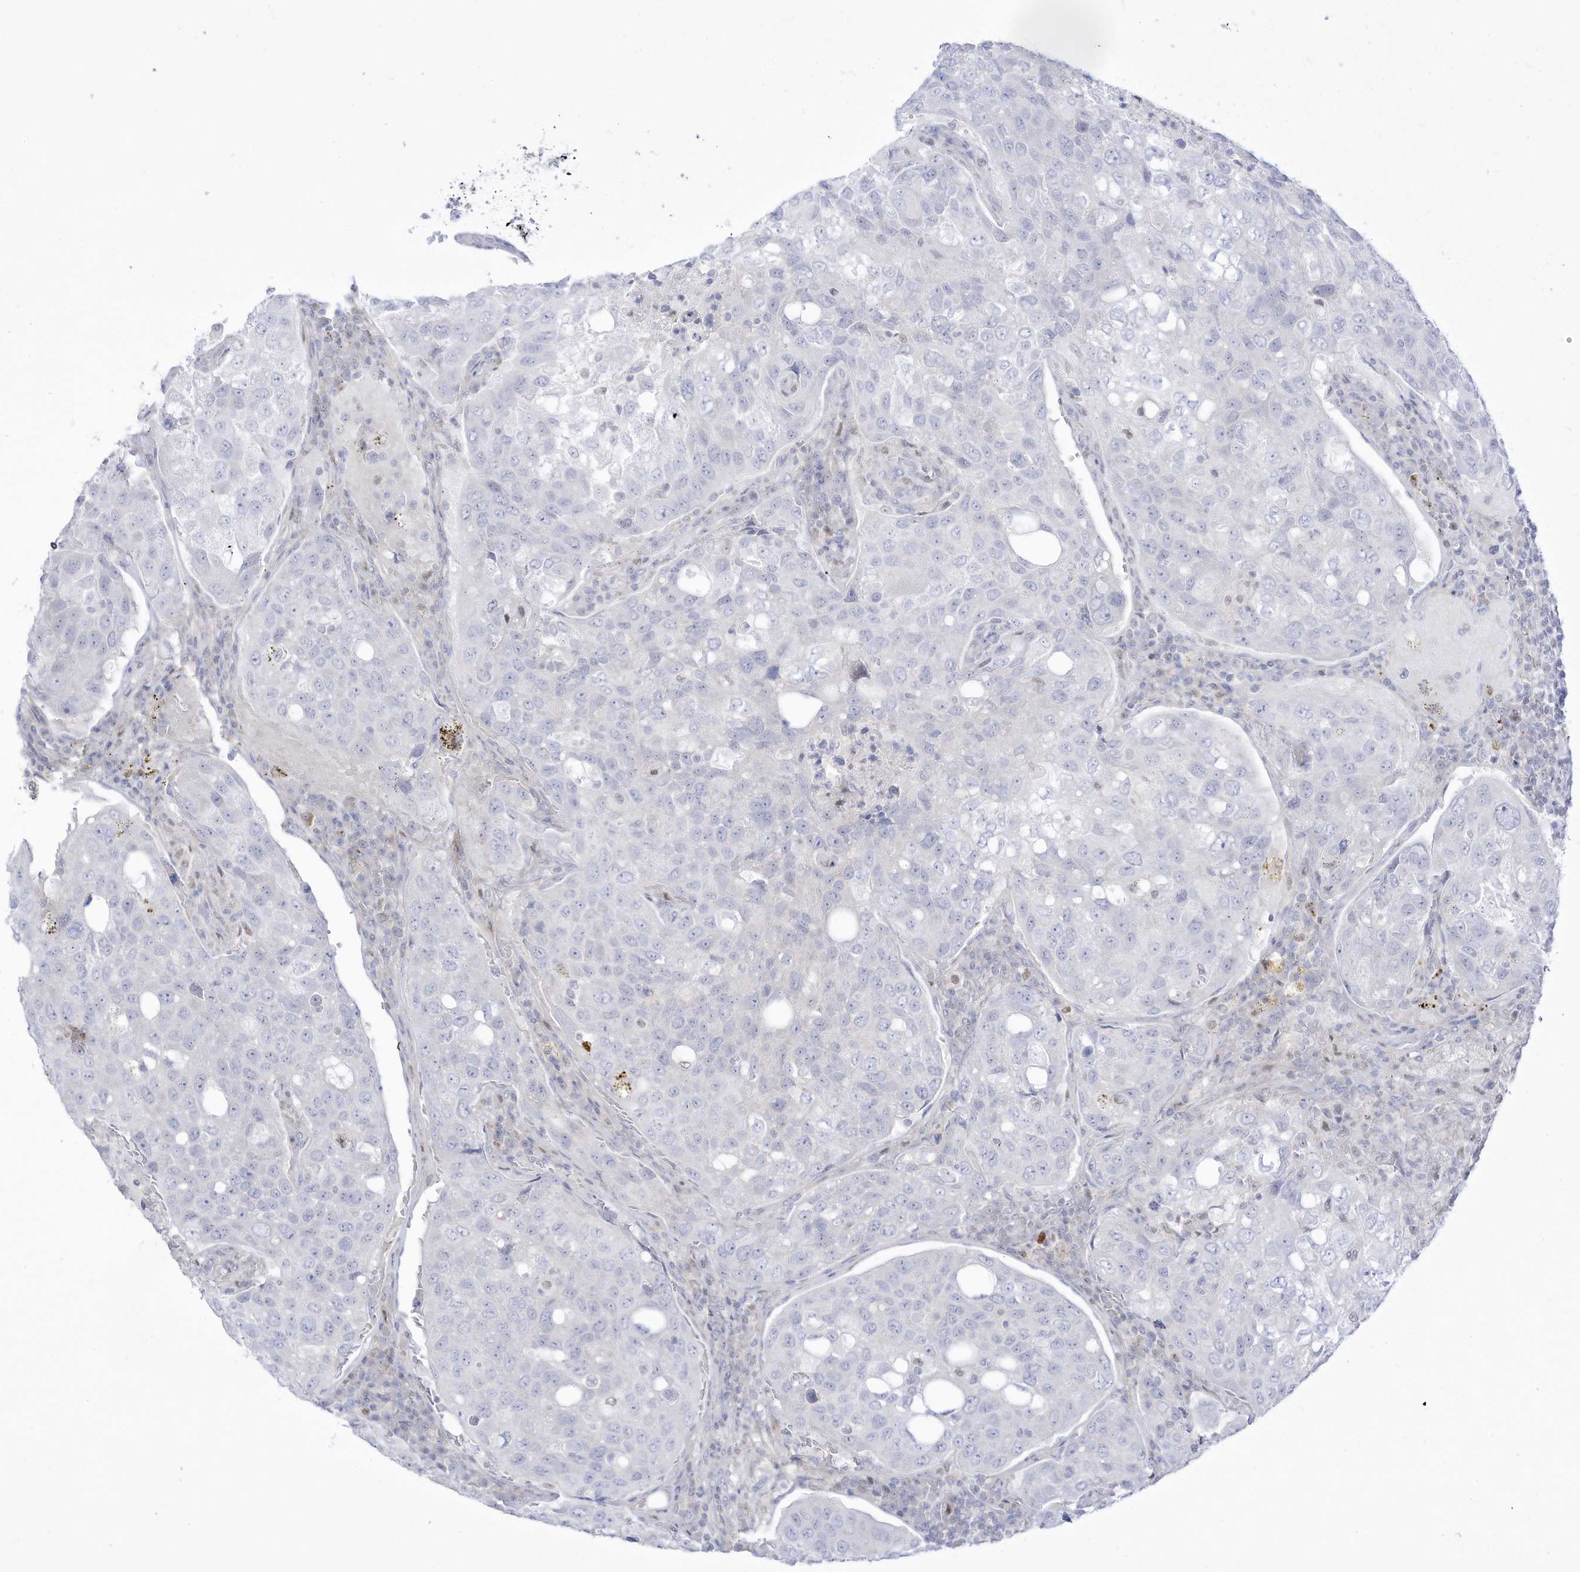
{"staining": {"intensity": "negative", "quantity": "none", "location": "none"}, "tissue": "urothelial cancer", "cell_type": "Tumor cells", "image_type": "cancer", "snomed": [{"axis": "morphology", "description": "Urothelial carcinoma, High grade"}, {"axis": "topography", "description": "Lymph node"}, {"axis": "topography", "description": "Urinary bladder"}], "caption": "This photomicrograph is of urothelial cancer stained with immunohistochemistry to label a protein in brown with the nuclei are counter-stained blue. There is no positivity in tumor cells.", "gene": "DMKN", "patient": {"sex": "male", "age": 51}}